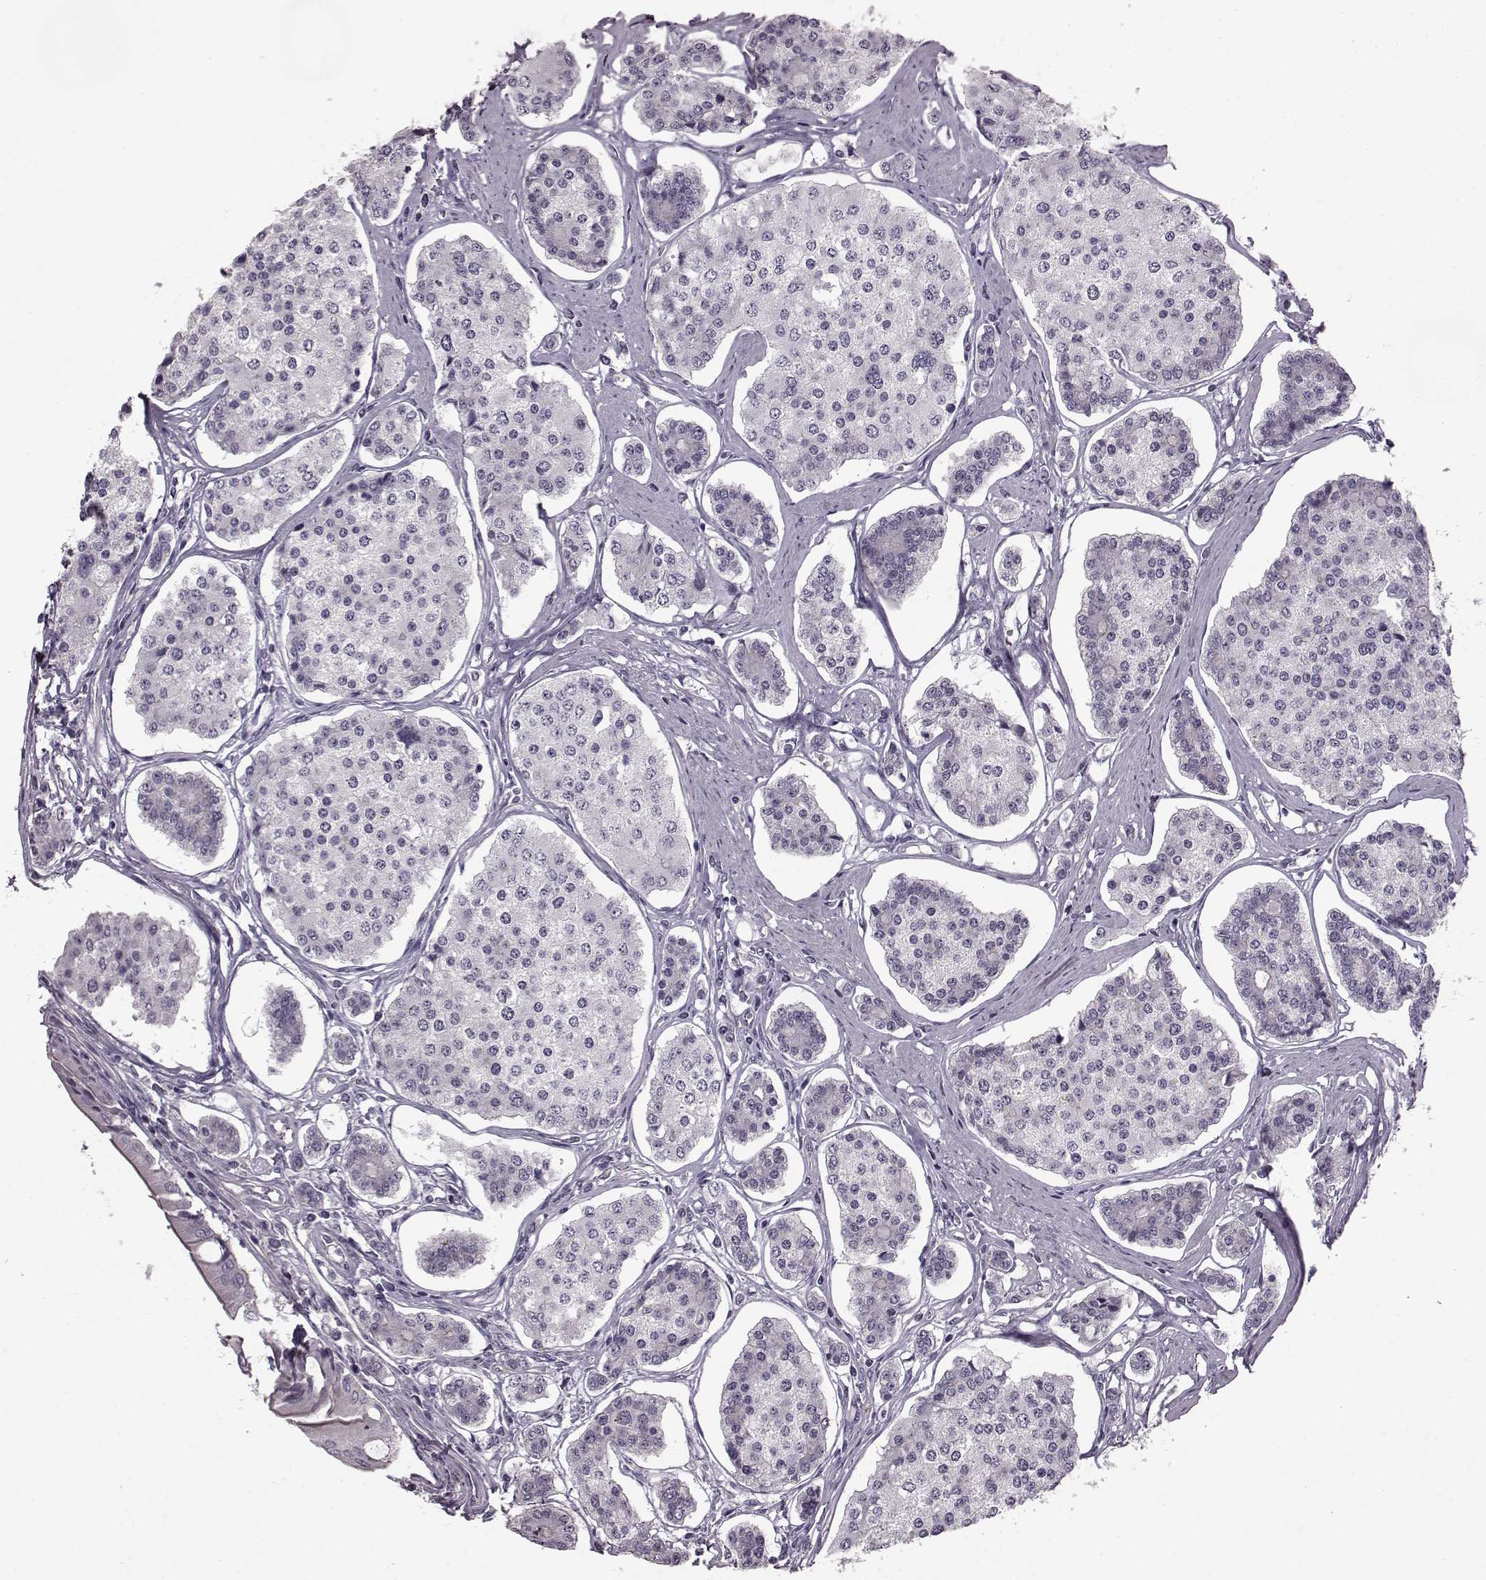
{"staining": {"intensity": "negative", "quantity": "none", "location": "none"}, "tissue": "carcinoid", "cell_type": "Tumor cells", "image_type": "cancer", "snomed": [{"axis": "morphology", "description": "Carcinoid, malignant, NOS"}, {"axis": "topography", "description": "Small intestine"}], "caption": "Carcinoid stained for a protein using IHC exhibits no staining tumor cells.", "gene": "PRPH2", "patient": {"sex": "female", "age": 65}}